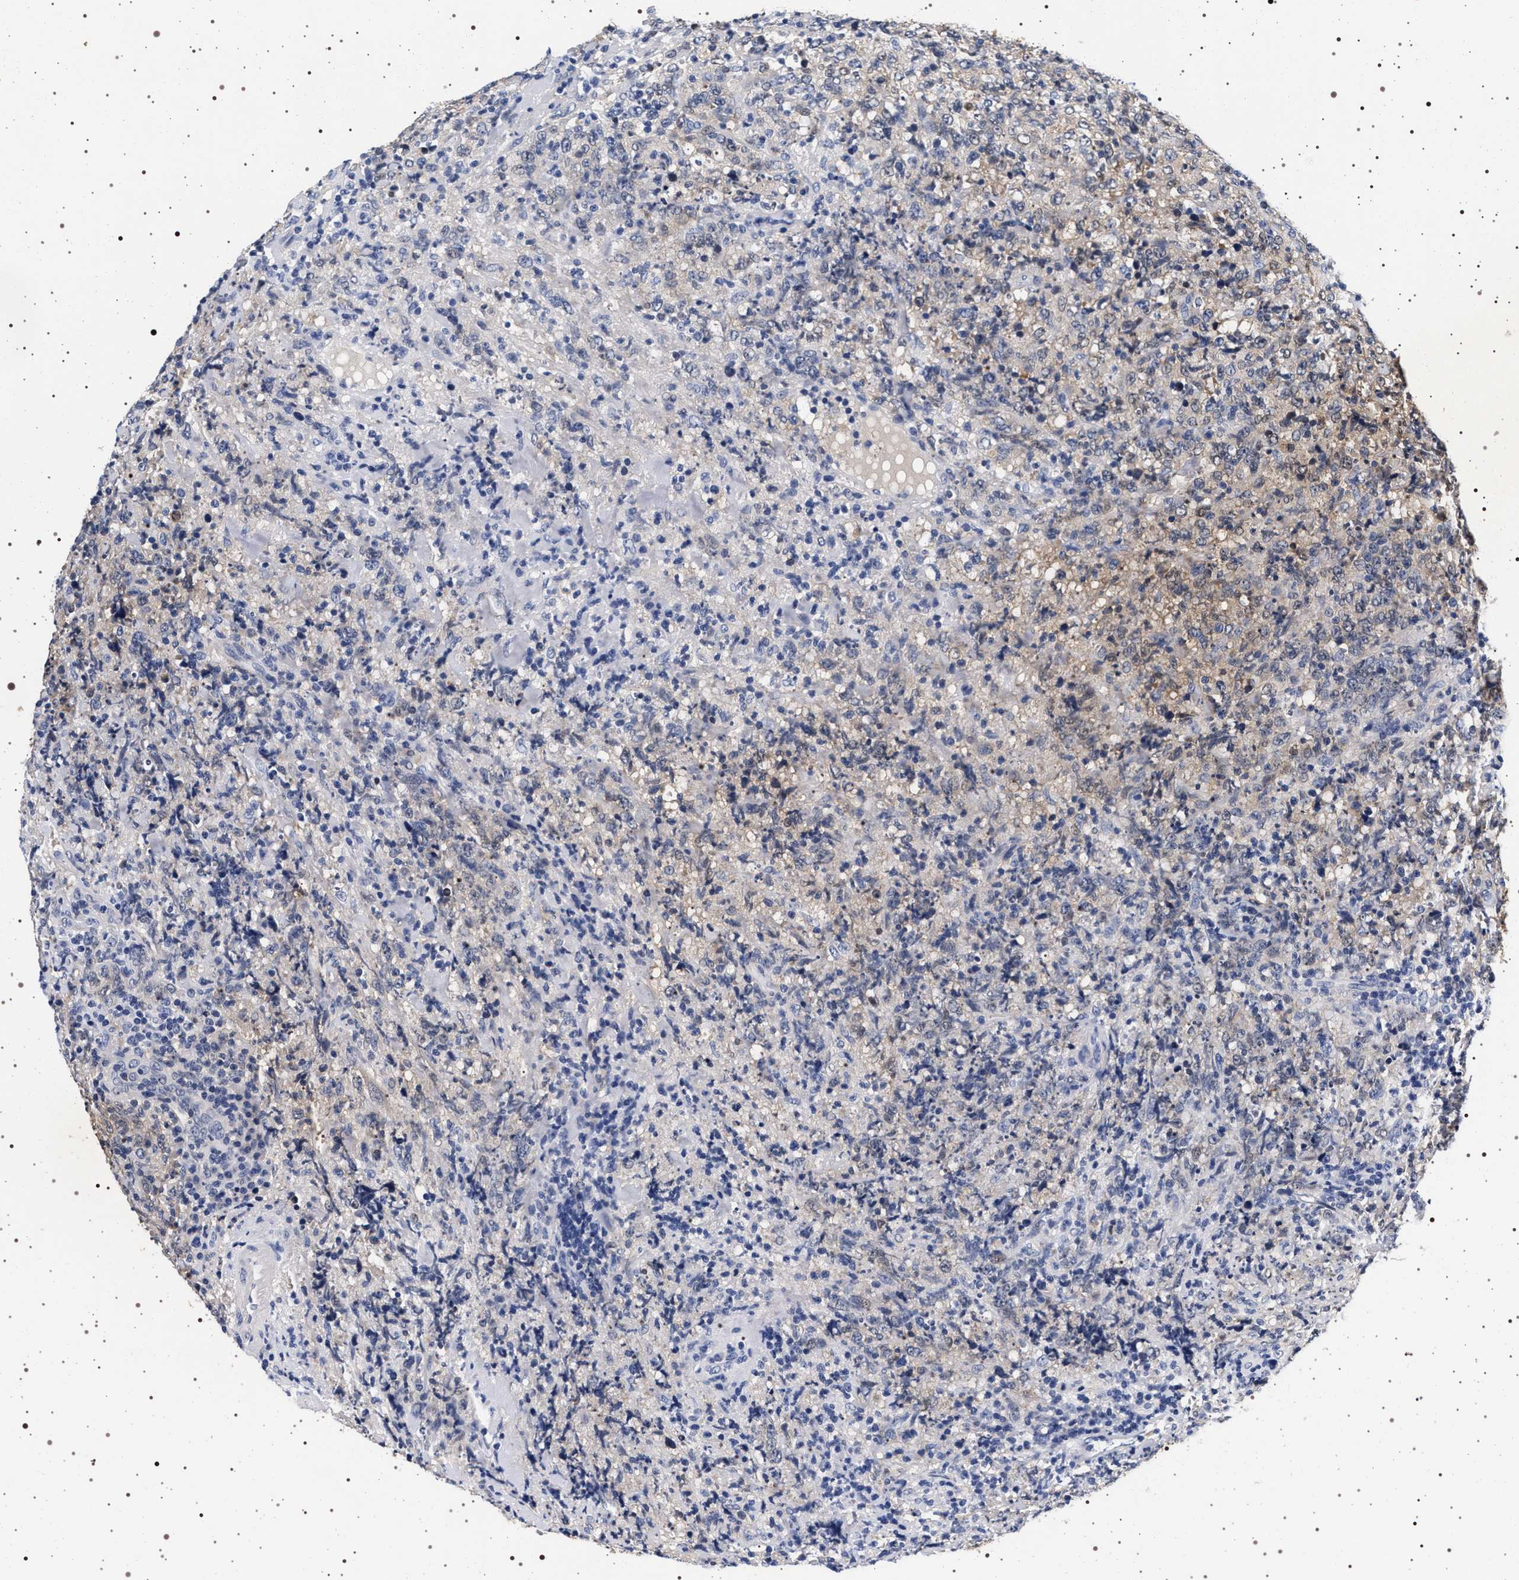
{"staining": {"intensity": "negative", "quantity": "none", "location": "none"}, "tissue": "lymphoma", "cell_type": "Tumor cells", "image_type": "cancer", "snomed": [{"axis": "morphology", "description": "Malignant lymphoma, non-Hodgkin's type, High grade"}, {"axis": "topography", "description": "Tonsil"}], "caption": "The micrograph reveals no significant expression in tumor cells of high-grade malignant lymphoma, non-Hodgkin's type. (IHC, brightfield microscopy, high magnification).", "gene": "MAPK10", "patient": {"sex": "female", "age": 36}}